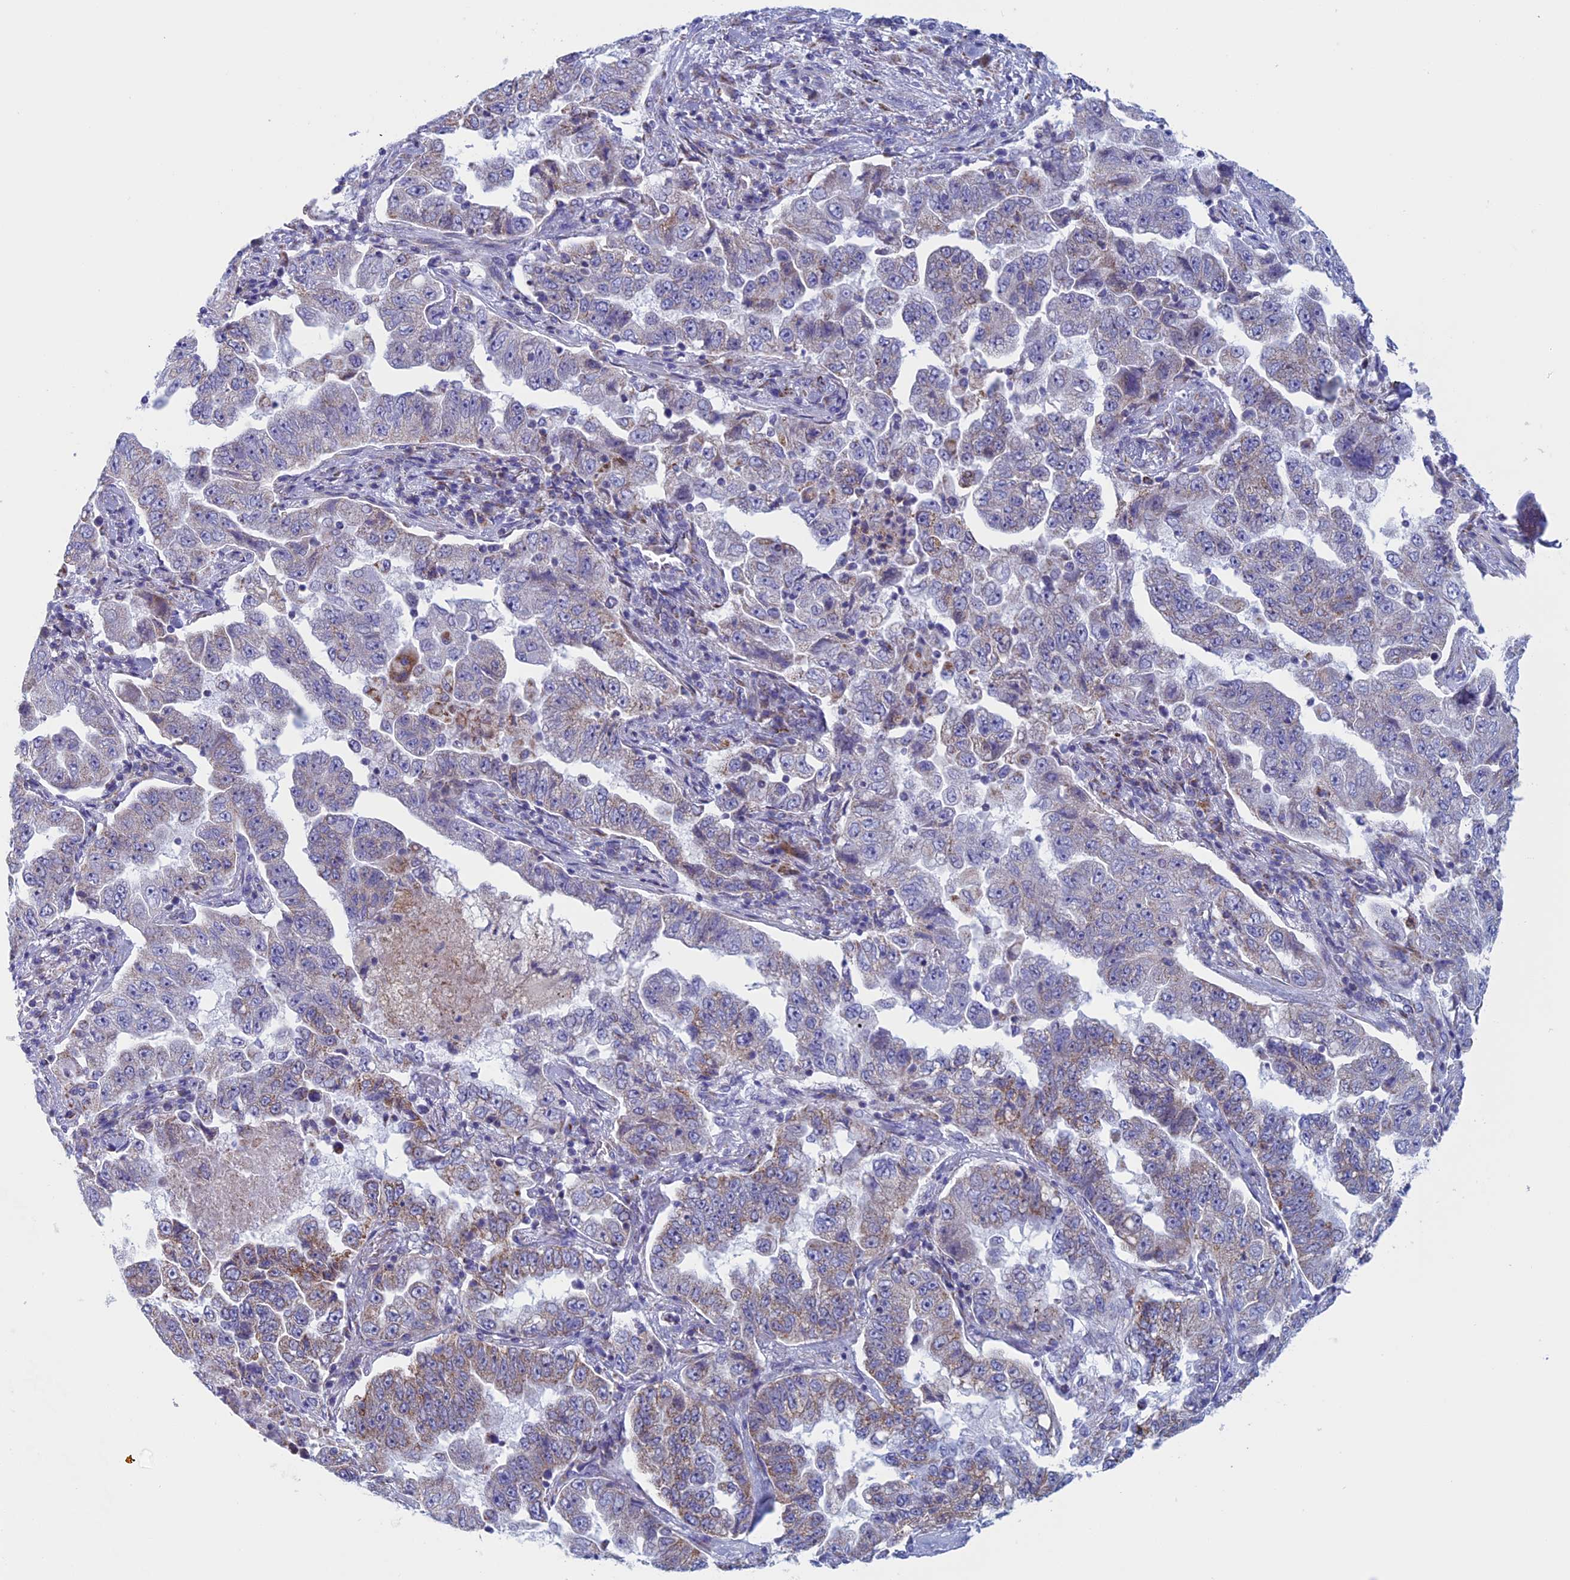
{"staining": {"intensity": "moderate", "quantity": "25%-75%", "location": "cytoplasmic/membranous"}, "tissue": "lung cancer", "cell_type": "Tumor cells", "image_type": "cancer", "snomed": [{"axis": "morphology", "description": "Adenocarcinoma, NOS"}, {"axis": "topography", "description": "Lung"}], "caption": "Lung cancer (adenocarcinoma) stained for a protein shows moderate cytoplasmic/membranous positivity in tumor cells. The staining was performed using DAB to visualize the protein expression in brown, while the nuclei were stained in blue with hematoxylin (Magnification: 20x).", "gene": "NDUFB9", "patient": {"sex": "female", "age": 51}}